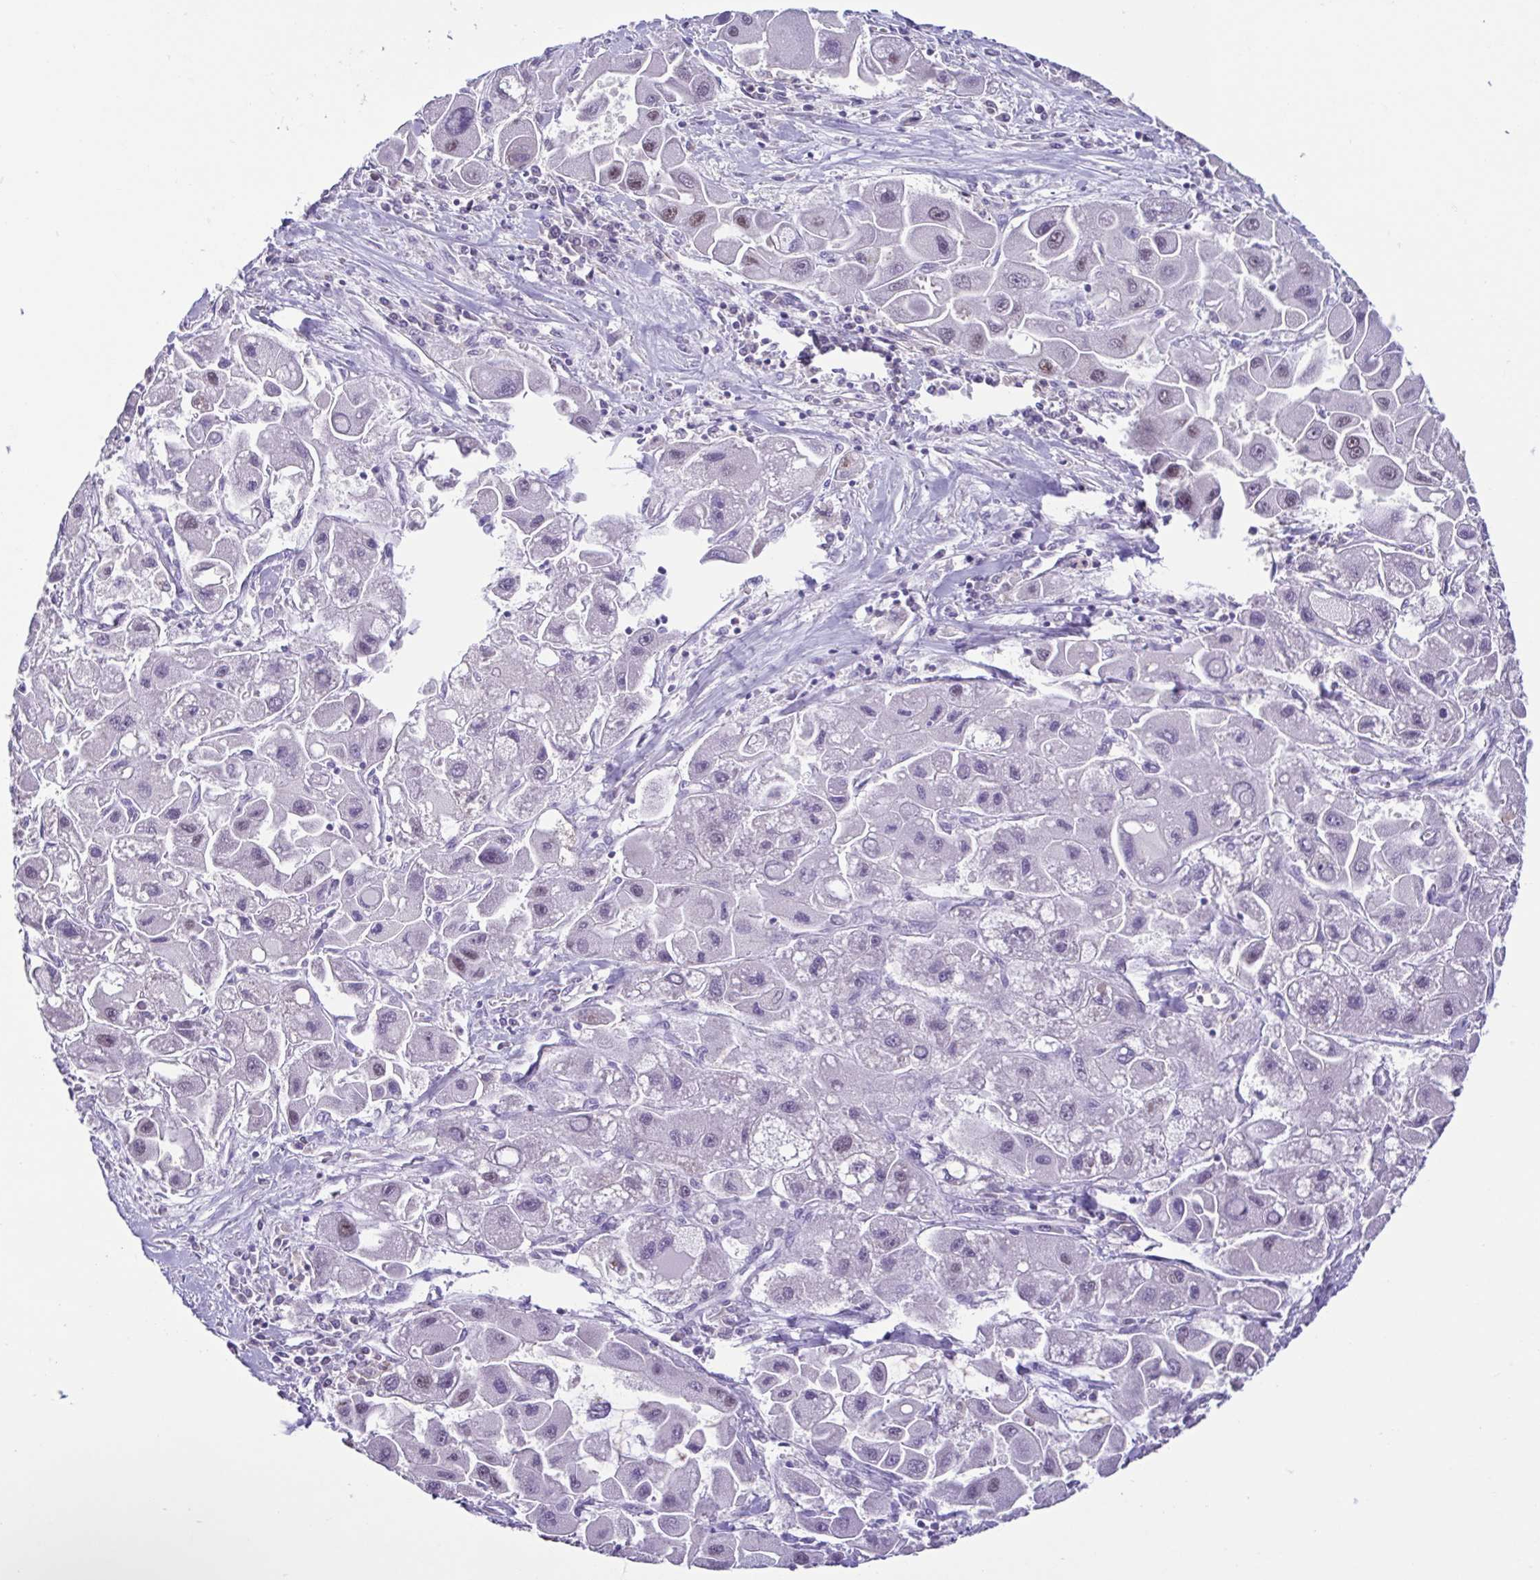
{"staining": {"intensity": "weak", "quantity": "<25%", "location": "nuclear"}, "tissue": "liver cancer", "cell_type": "Tumor cells", "image_type": "cancer", "snomed": [{"axis": "morphology", "description": "Carcinoma, Hepatocellular, NOS"}, {"axis": "topography", "description": "Liver"}], "caption": "There is no significant staining in tumor cells of liver hepatocellular carcinoma. Brightfield microscopy of immunohistochemistry stained with DAB (3,3'-diaminobenzidine) (brown) and hematoxylin (blue), captured at high magnification.", "gene": "ACTRT3", "patient": {"sex": "male", "age": 24}}